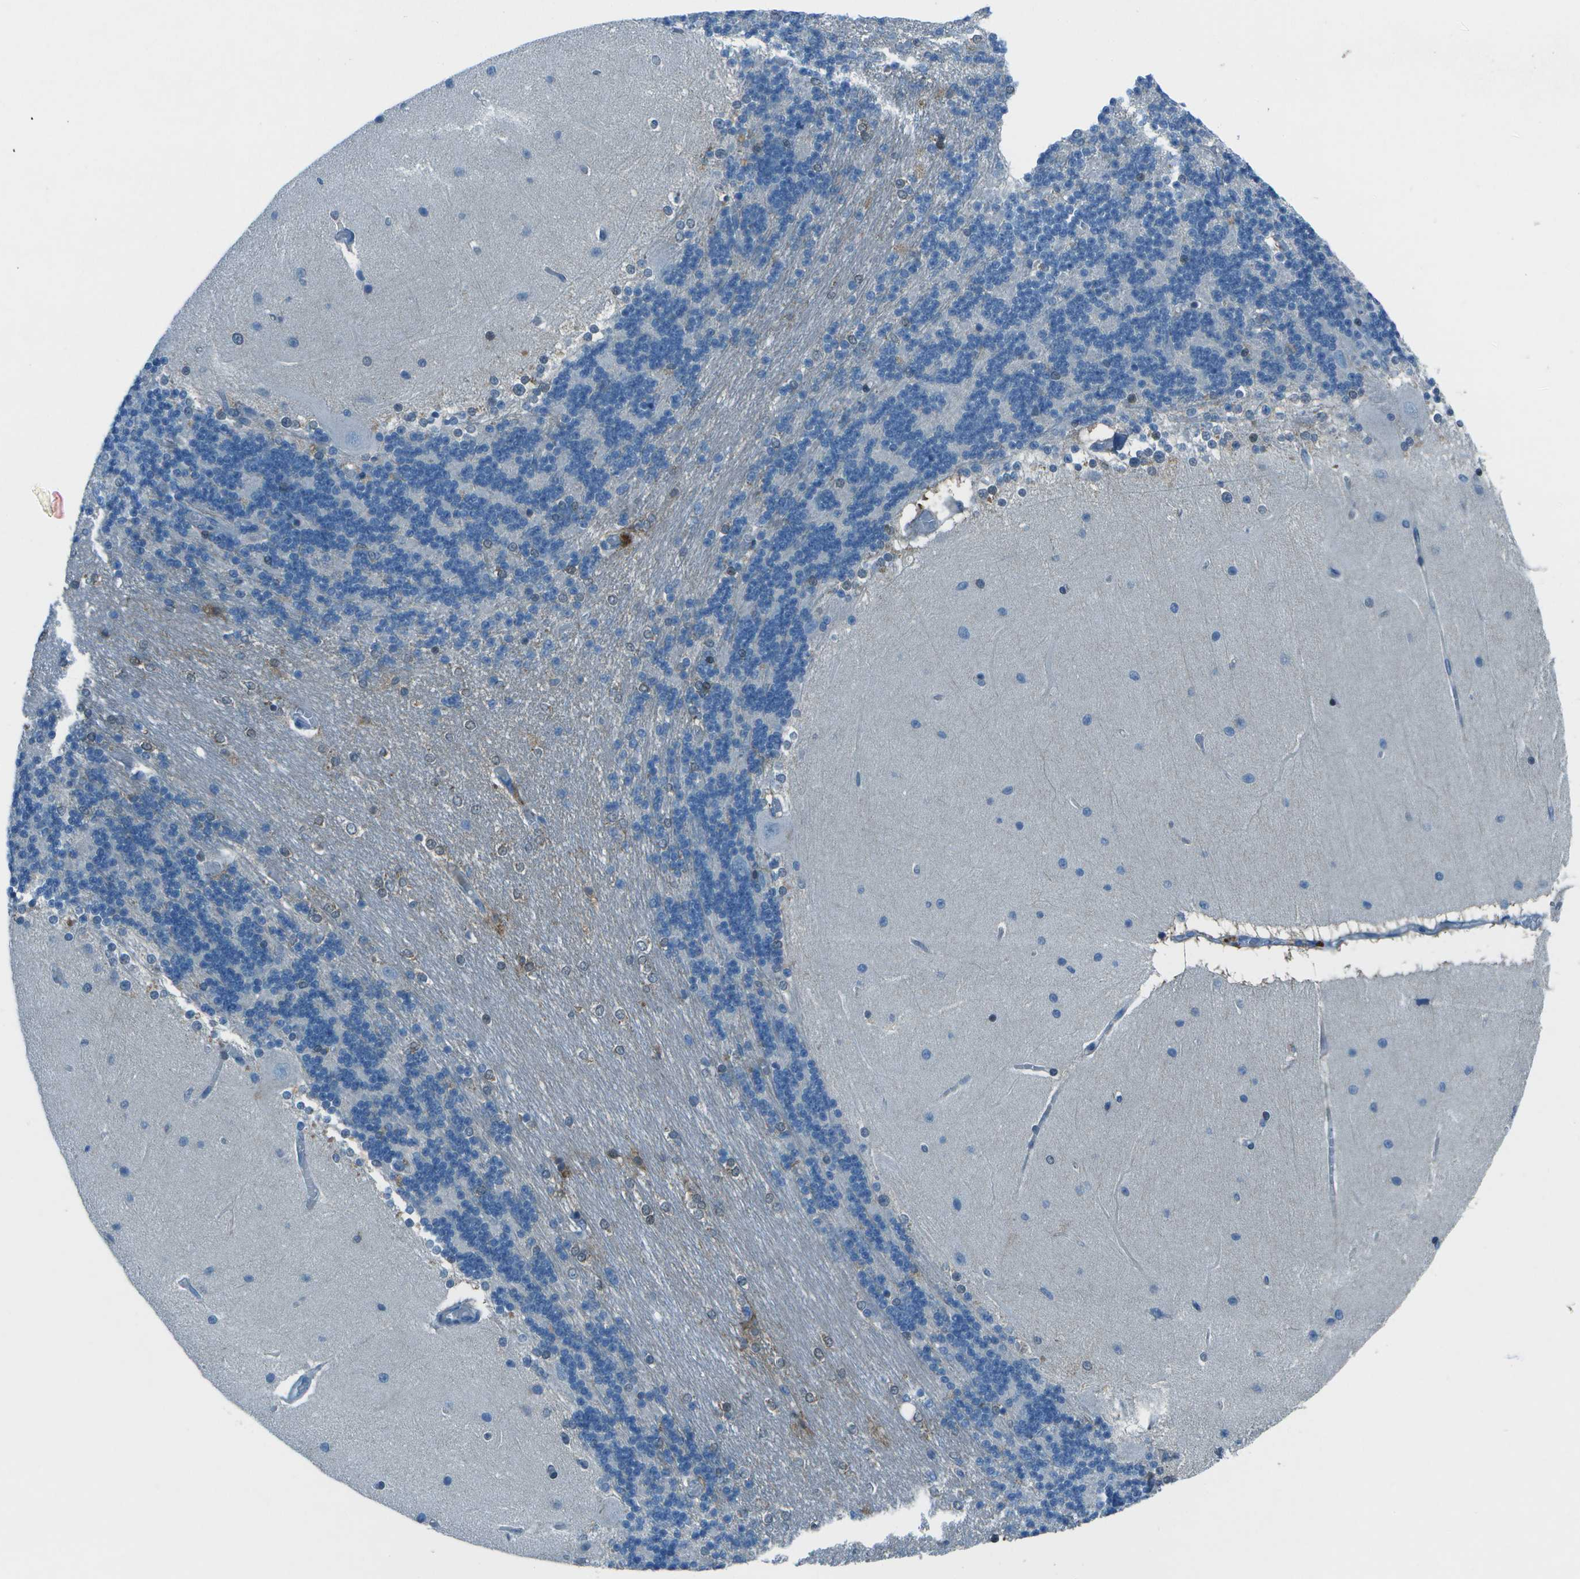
{"staining": {"intensity": "weak", "quantity": "<25%", "location": "cytoplasmic/membranous"}, "tissue": "cerebellum", "cell_type": "Cells in granular layer", "image_type": "normal", "snomed": [{"axis": "morphology", "description": "Normal tissue, NOS"}, {"axis": "topography", "description": "Cerebellum"}], "caption": "An immunohistochemistry (IHC) histopathology image of normal cerebellum is shown. There is no staining in cells in granular layer of cerebellum. (DAB immunohistochemistry (IHC) visualized using brightfield microscopy, high magnification).", "gene": "FGF1", "patient": {"sex": "female", "age": 54}}